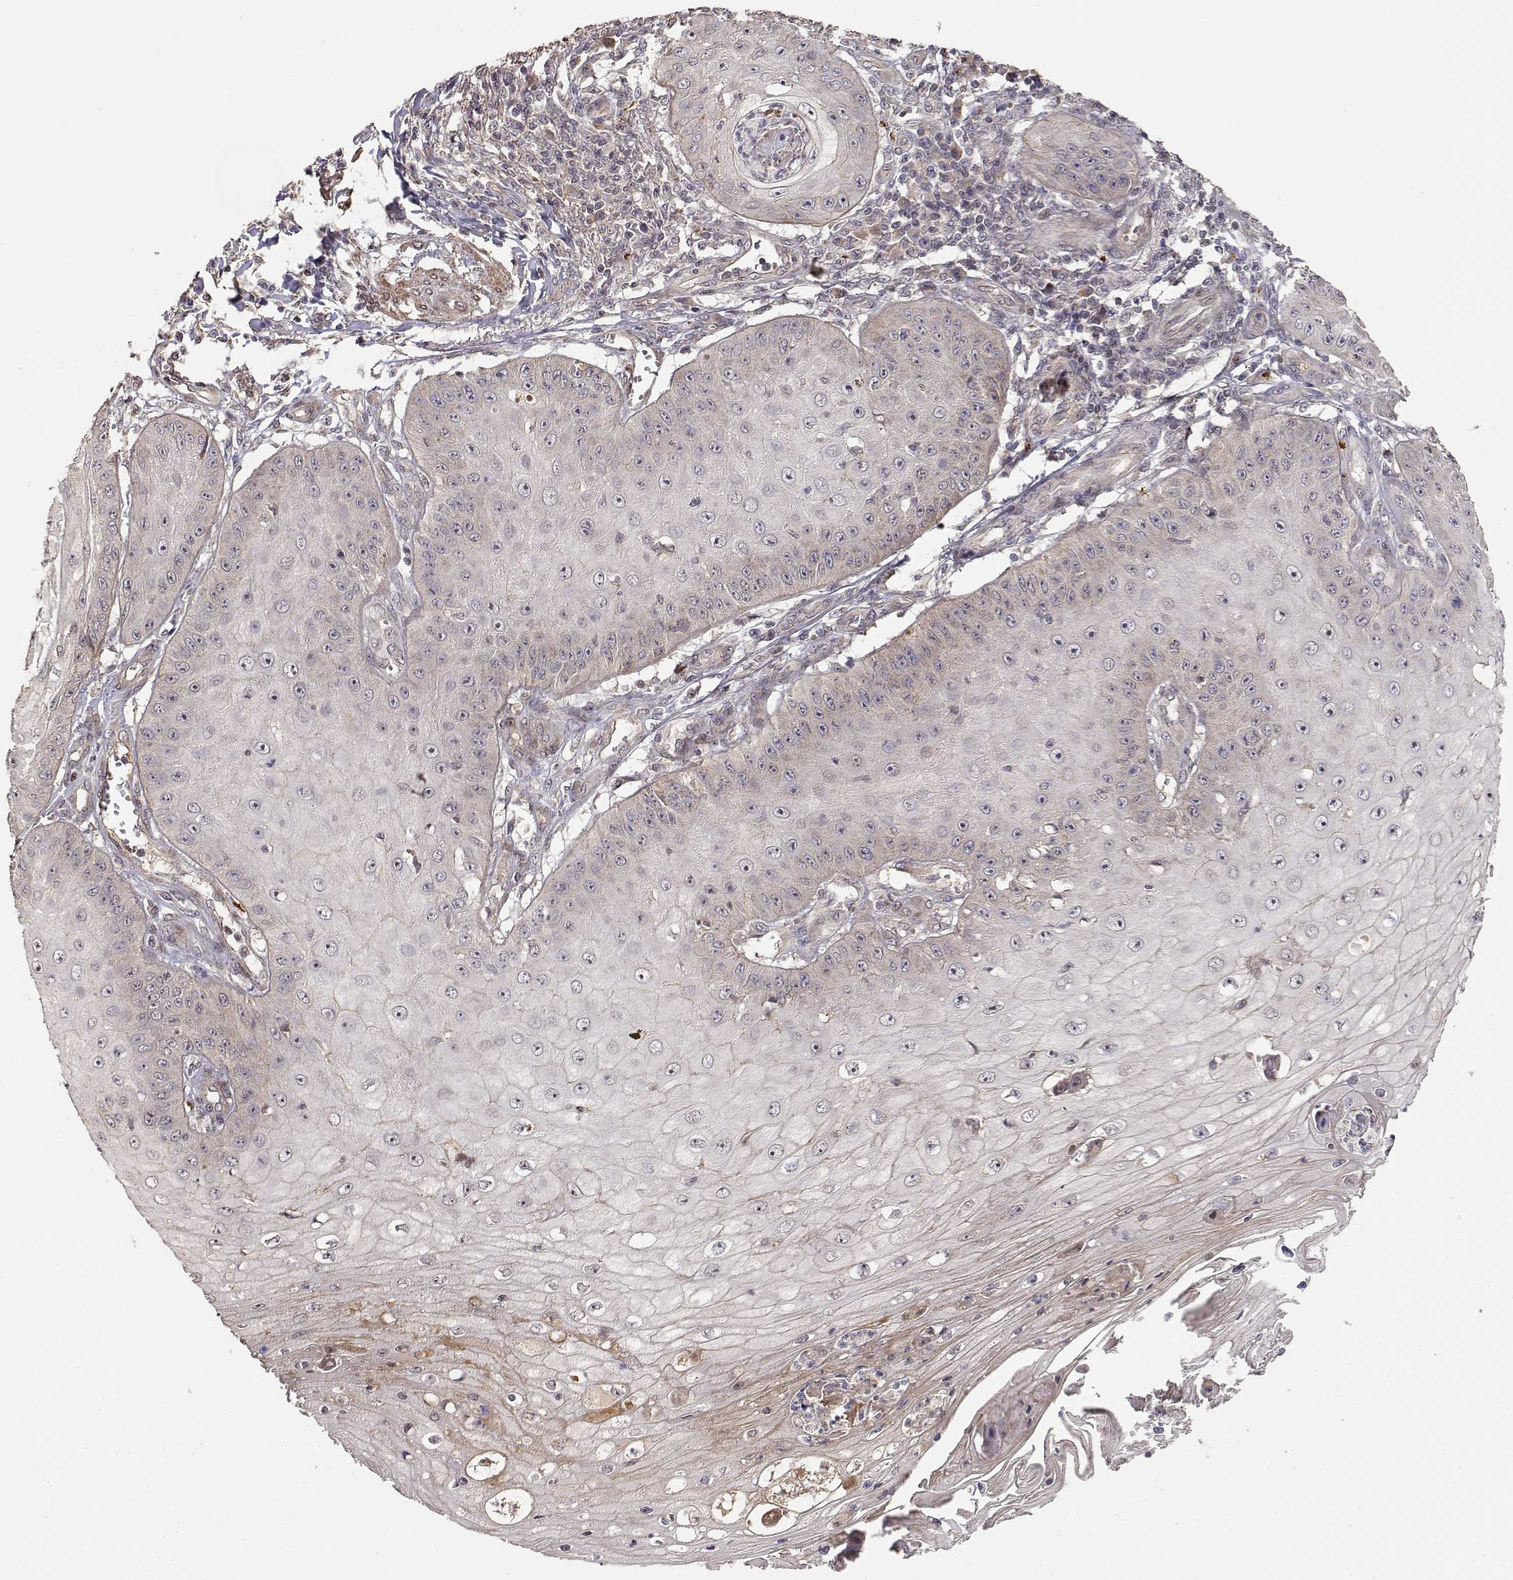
{"staining": {"intensity": "weak", "quantity": "<25%", "location": "cytoplasmic/membranous"}, "tissue": "skin cancer", "cell_type": "Tumor cells", "image_type": "cancer", "snomed": [{"axis": "morphology", "description": "Squamous cell carcinoma, NOS"}, {"axis": "topography", "description": "Skin"}], "caption": "This is an immunohistochemistry (IHC) photomicrograph of human skin squamous cell carcinoma. There is no positivity in tumor cells.", "gene": "PICK1", "patient": {"sex": "male", "age": 70}}